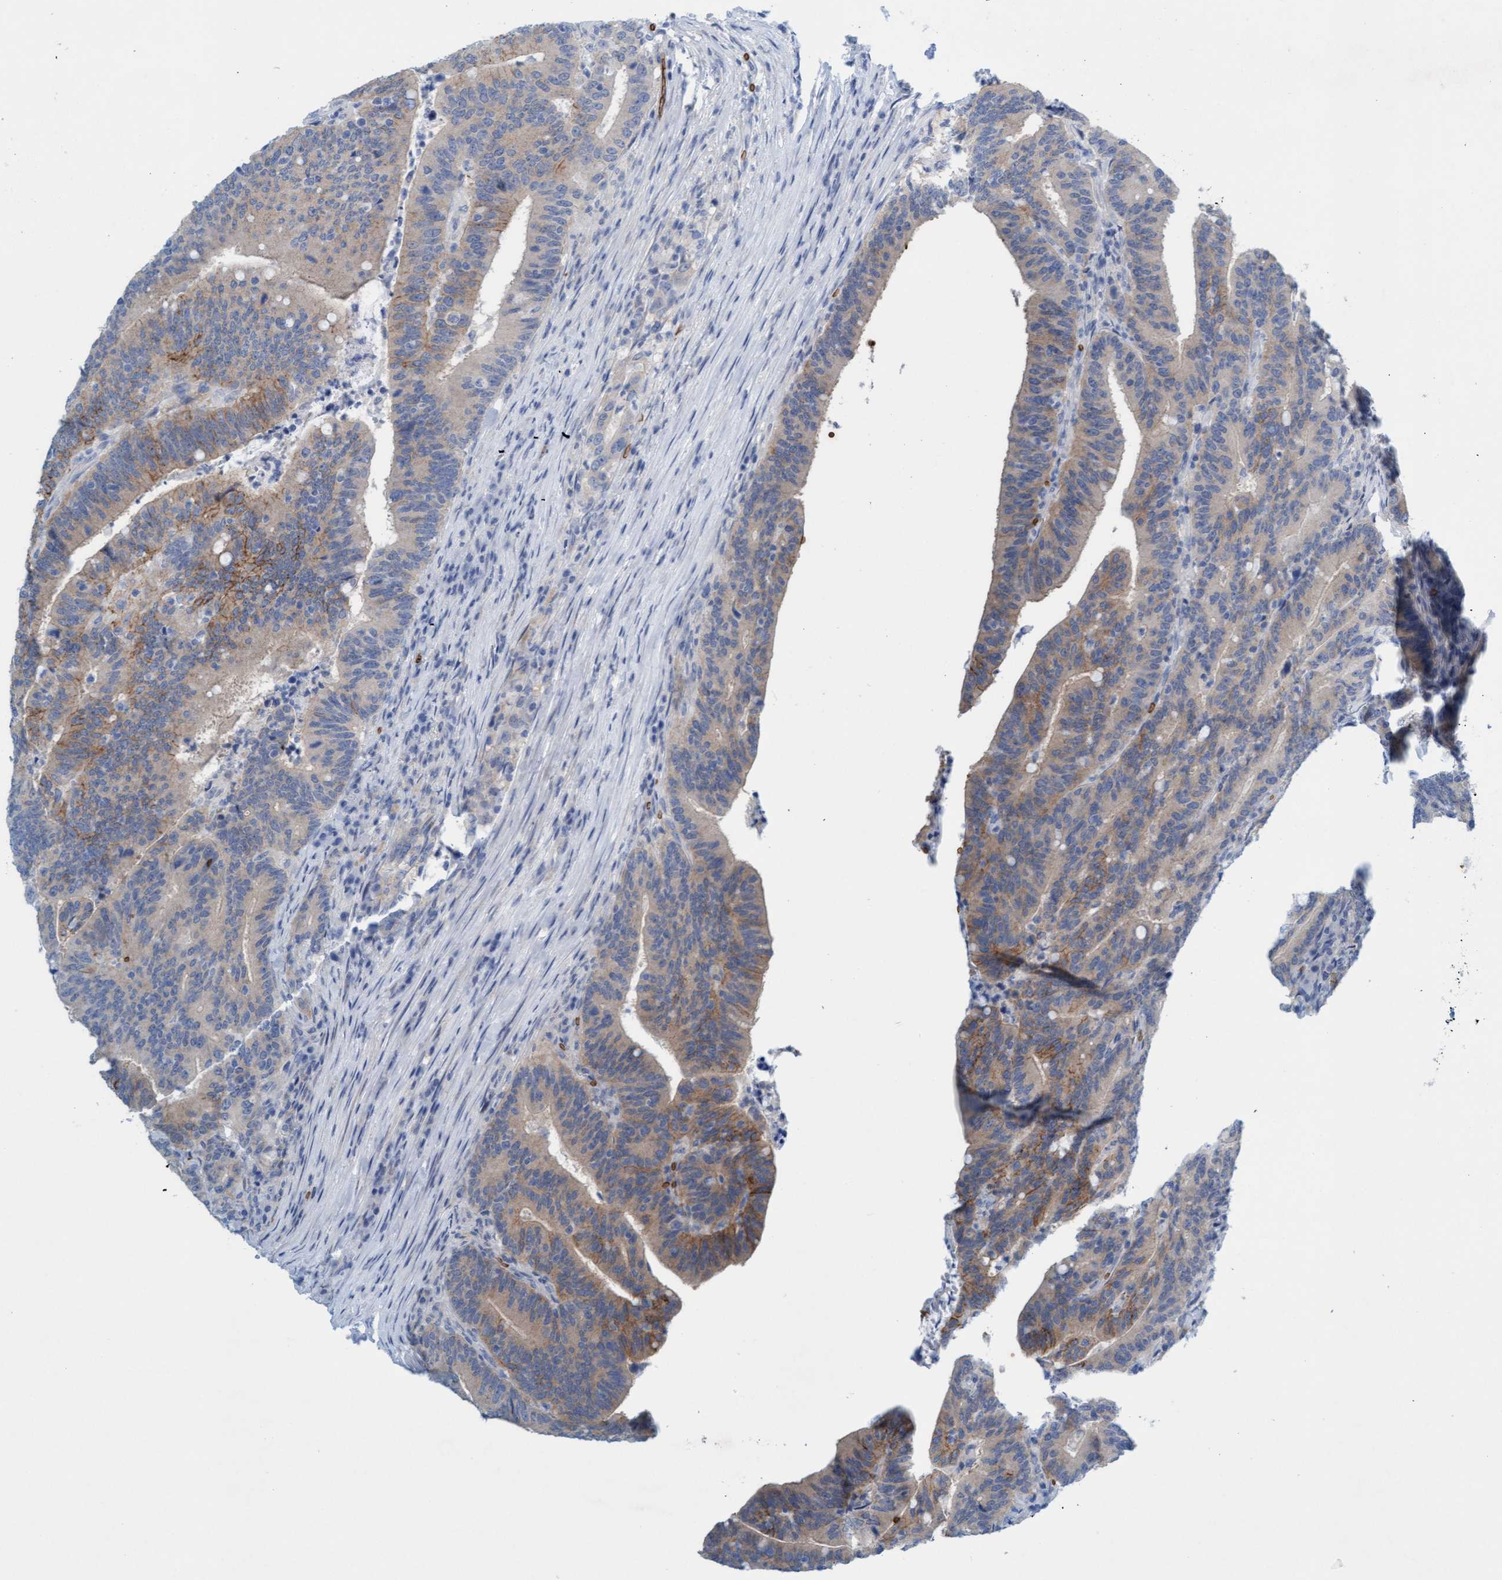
{"staining": {"intensity": "moderate", "quantity": "<25%", "location": "cytoplasmic/membranous"}, "tissue": "colorectal cancer", "cell_type": "Tumor cells", "image_type": "cancer", "snomed": [{"axis": "morphology", "description": "Adenocarcinoma, NOS"}, {"axis": "topography", "description": "Colon"}], "caption": "Adenocarcinoma (colorectal) stained for a protein demonstrates moderate cytoplasmic/membranous positivity in tumor cells. (DAB (3,3'-diaminobenzidine) IHC with brightfield microscopy, high magnification).", "gene": "SPEM2", "patient": {"sex": "female", "age": 66}}